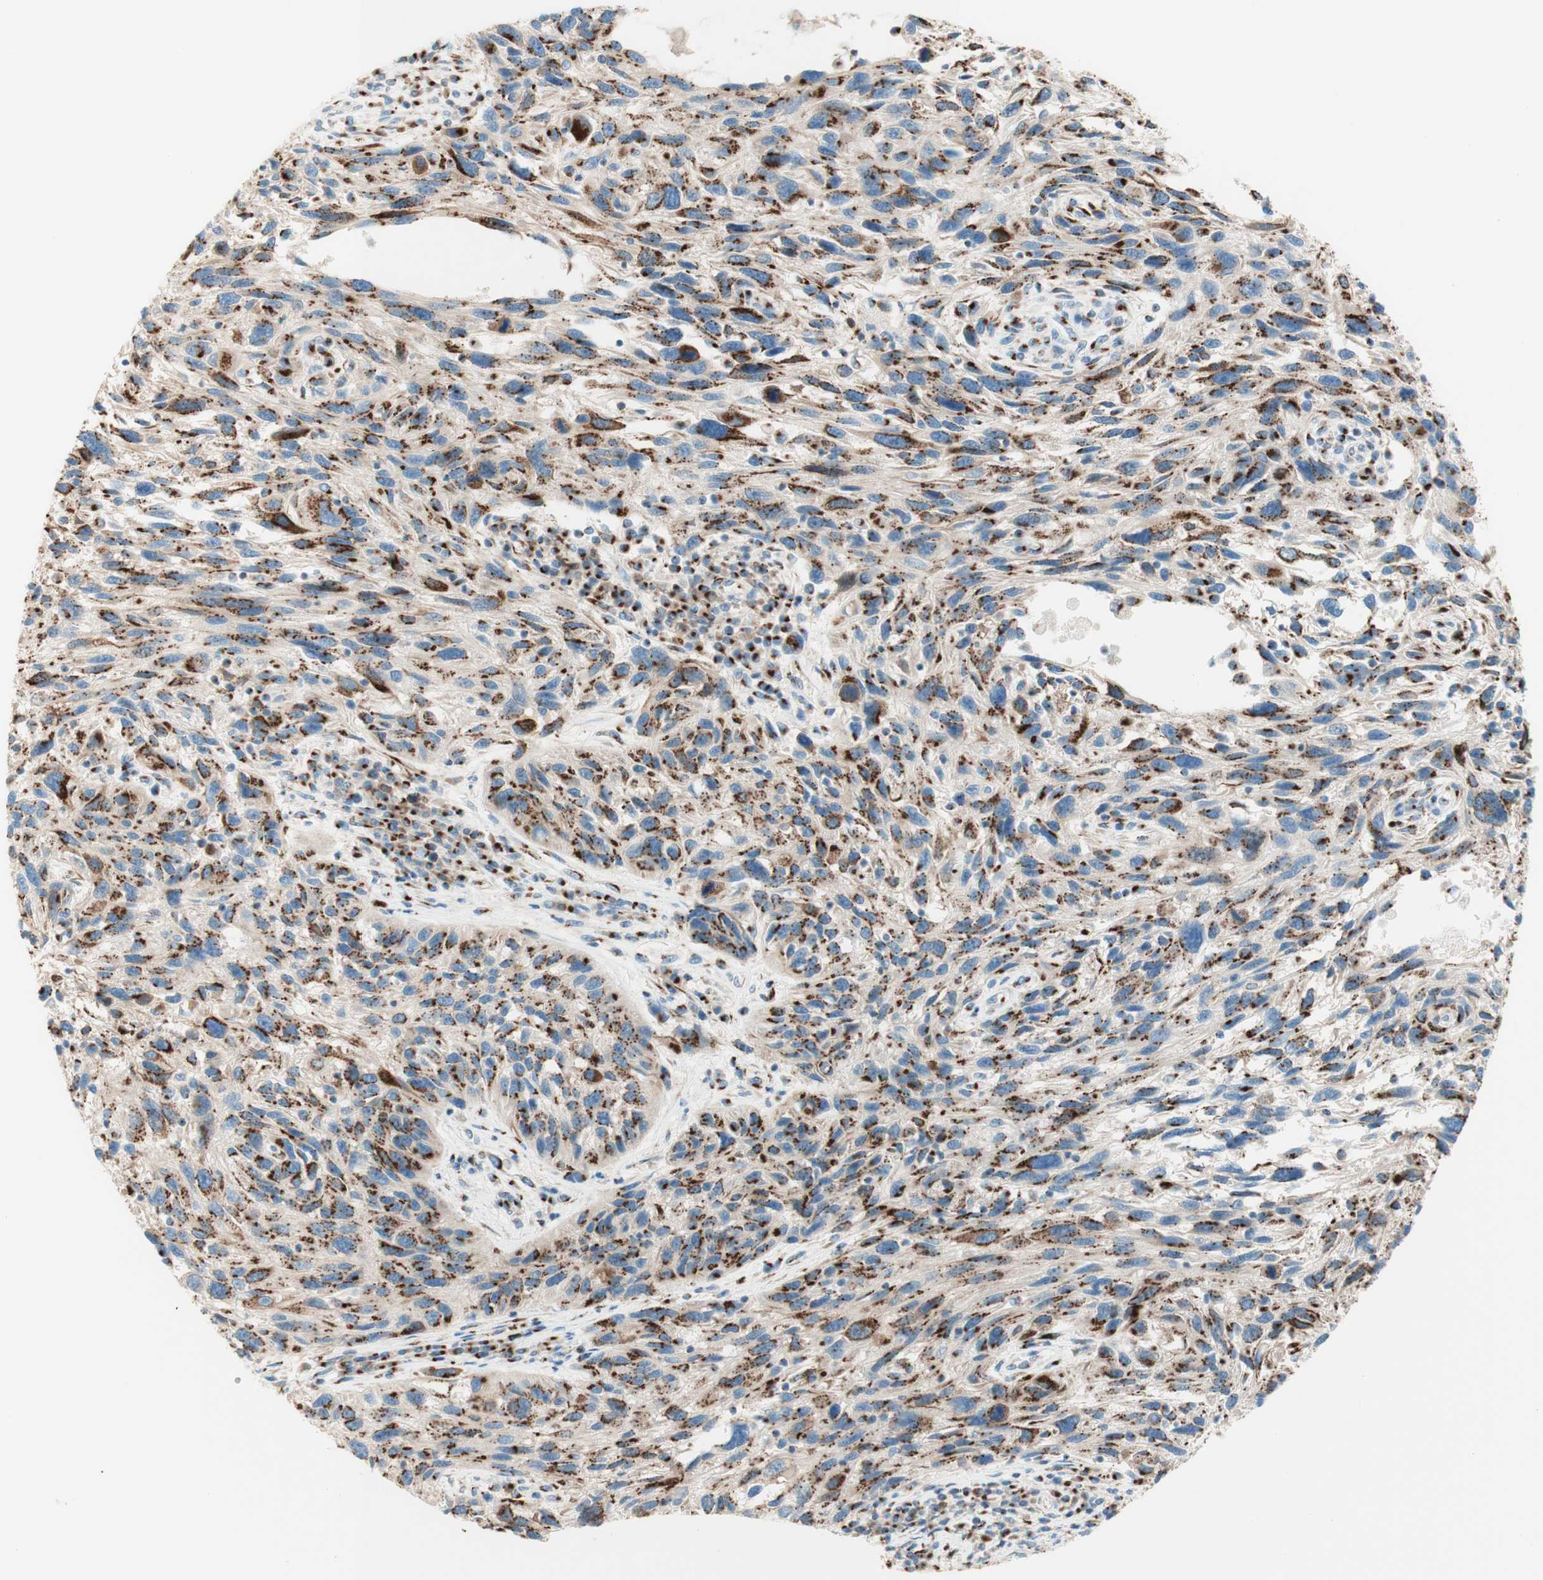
{"staining": {"intensity": "strong", "quantity": ">75%", "location": "cytoplasmic/membranous"}, "tissue": "melanoma", "cell_type": "Tumor cells", "image_type": "cancer", "snomed": [{"axis": "morphology", "description": "Malignant melanoma, NOS"}, {"axis": "topography", "description": "Skin"}], "caption": "Immunohistochemical staining of melanoma reveals strong cytoplasmic/membranous protein staining in approximately >75% of tumor cells. The protein is stained brown, and the nuclei are stained in blue (DAB IHC with brightfield microscopy, high magnification).", "gene": "GOLGB1", "patient": {"sex": "male", "age": 53}}